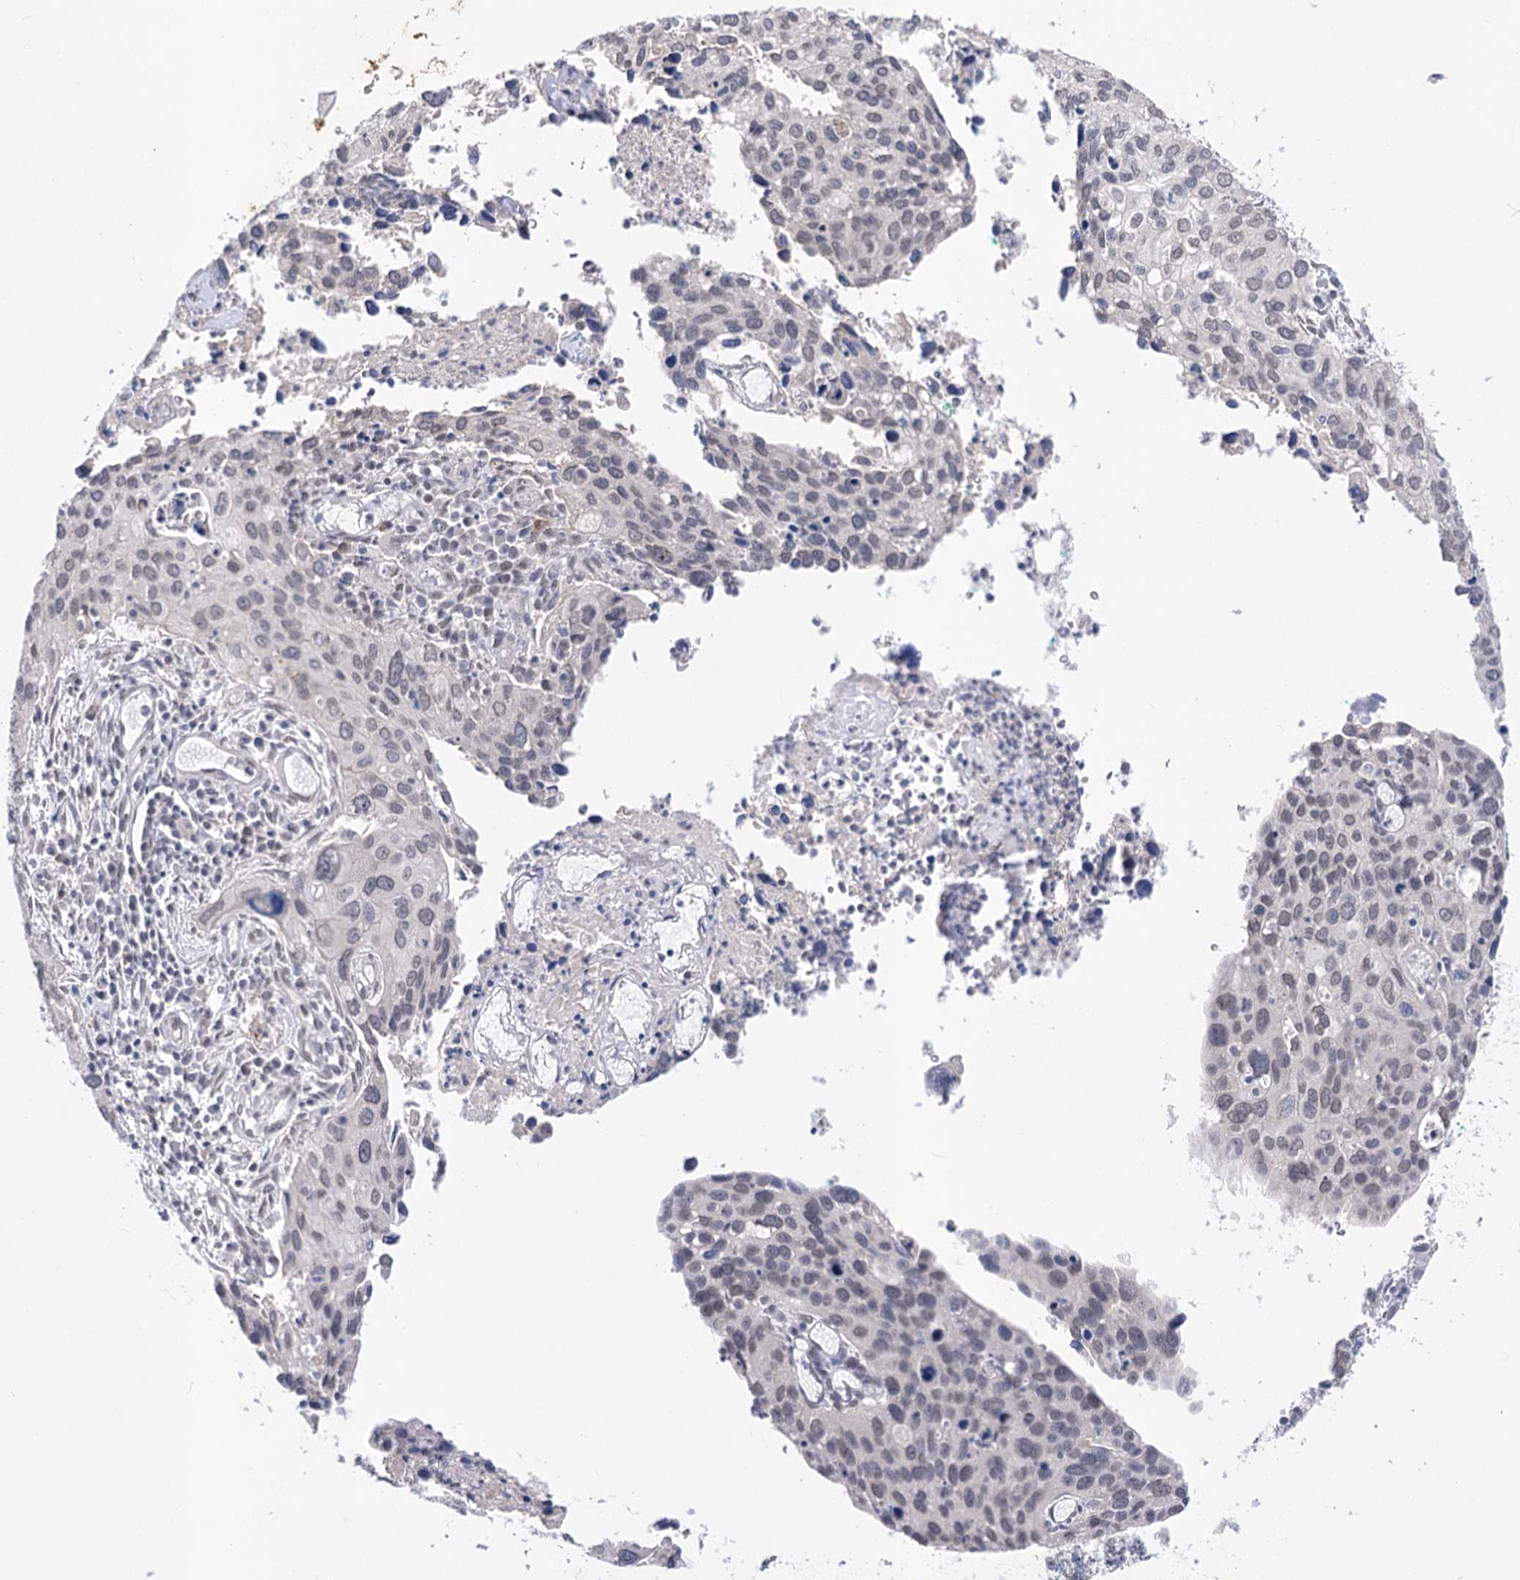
{"staining": {"intensity": "negative", "quantity": "none", "location": "none"}, "tissue": "cervical cancer", "cell_type": "Tumor cells", "image_type": "cancer", "snomed": [{"axis": "morphology", "description": "Squamous cell carcinoma, NOS"}, {"axis": "topography", "description": "Cervix"}], "caption": "Image shows no protein expression in tumor cells of cervical cancer tissue.", "gene": "ATP10B", "patient": {"sex": "female", "age": 55}}